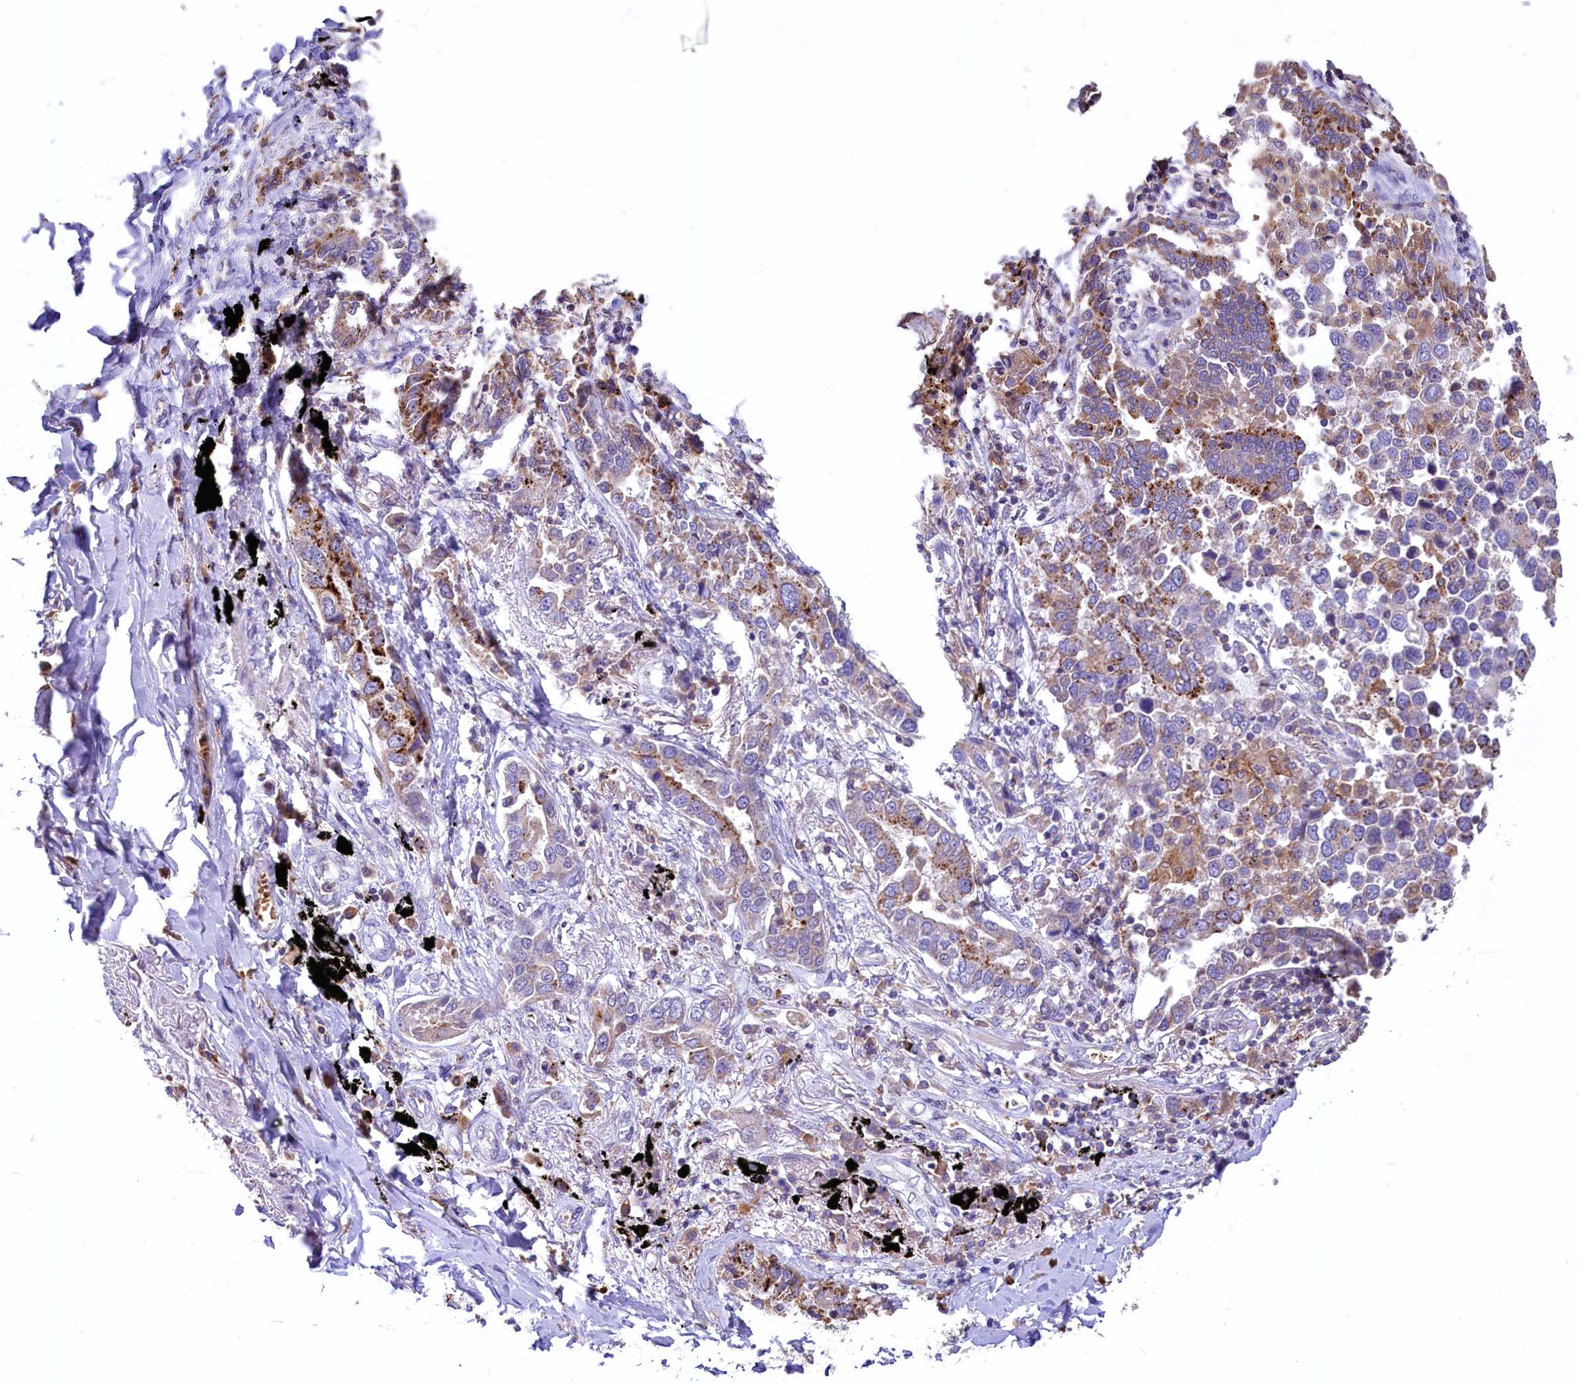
{"staining": {"intensity": "moderate", "quantity": "25%-75%", "location": "cytoplasmic/membranous"}, "tissue": "lung cancer", "cell_type": "Tumor cells", "image_type": "cancer", "snomed": [{"axis": "morphology", "description": "Adenocarcinoma, NOS"}, {"axis": "topography", "description": "Lung"}], "caption": "DAB (3,3'-diaminobenzidine) immunohistochemical staining of human lung adenocarcinoma shows moderate cytoplasmic/membranous protein staining in about 25%-75% of tumor cells. The staining was performed using DAB, with brown indicating positive protein expression. Nuclei are stained blue with hematoxylin.", "gene": "HPS6", "patient": {"sex": "male", "age": 67}}